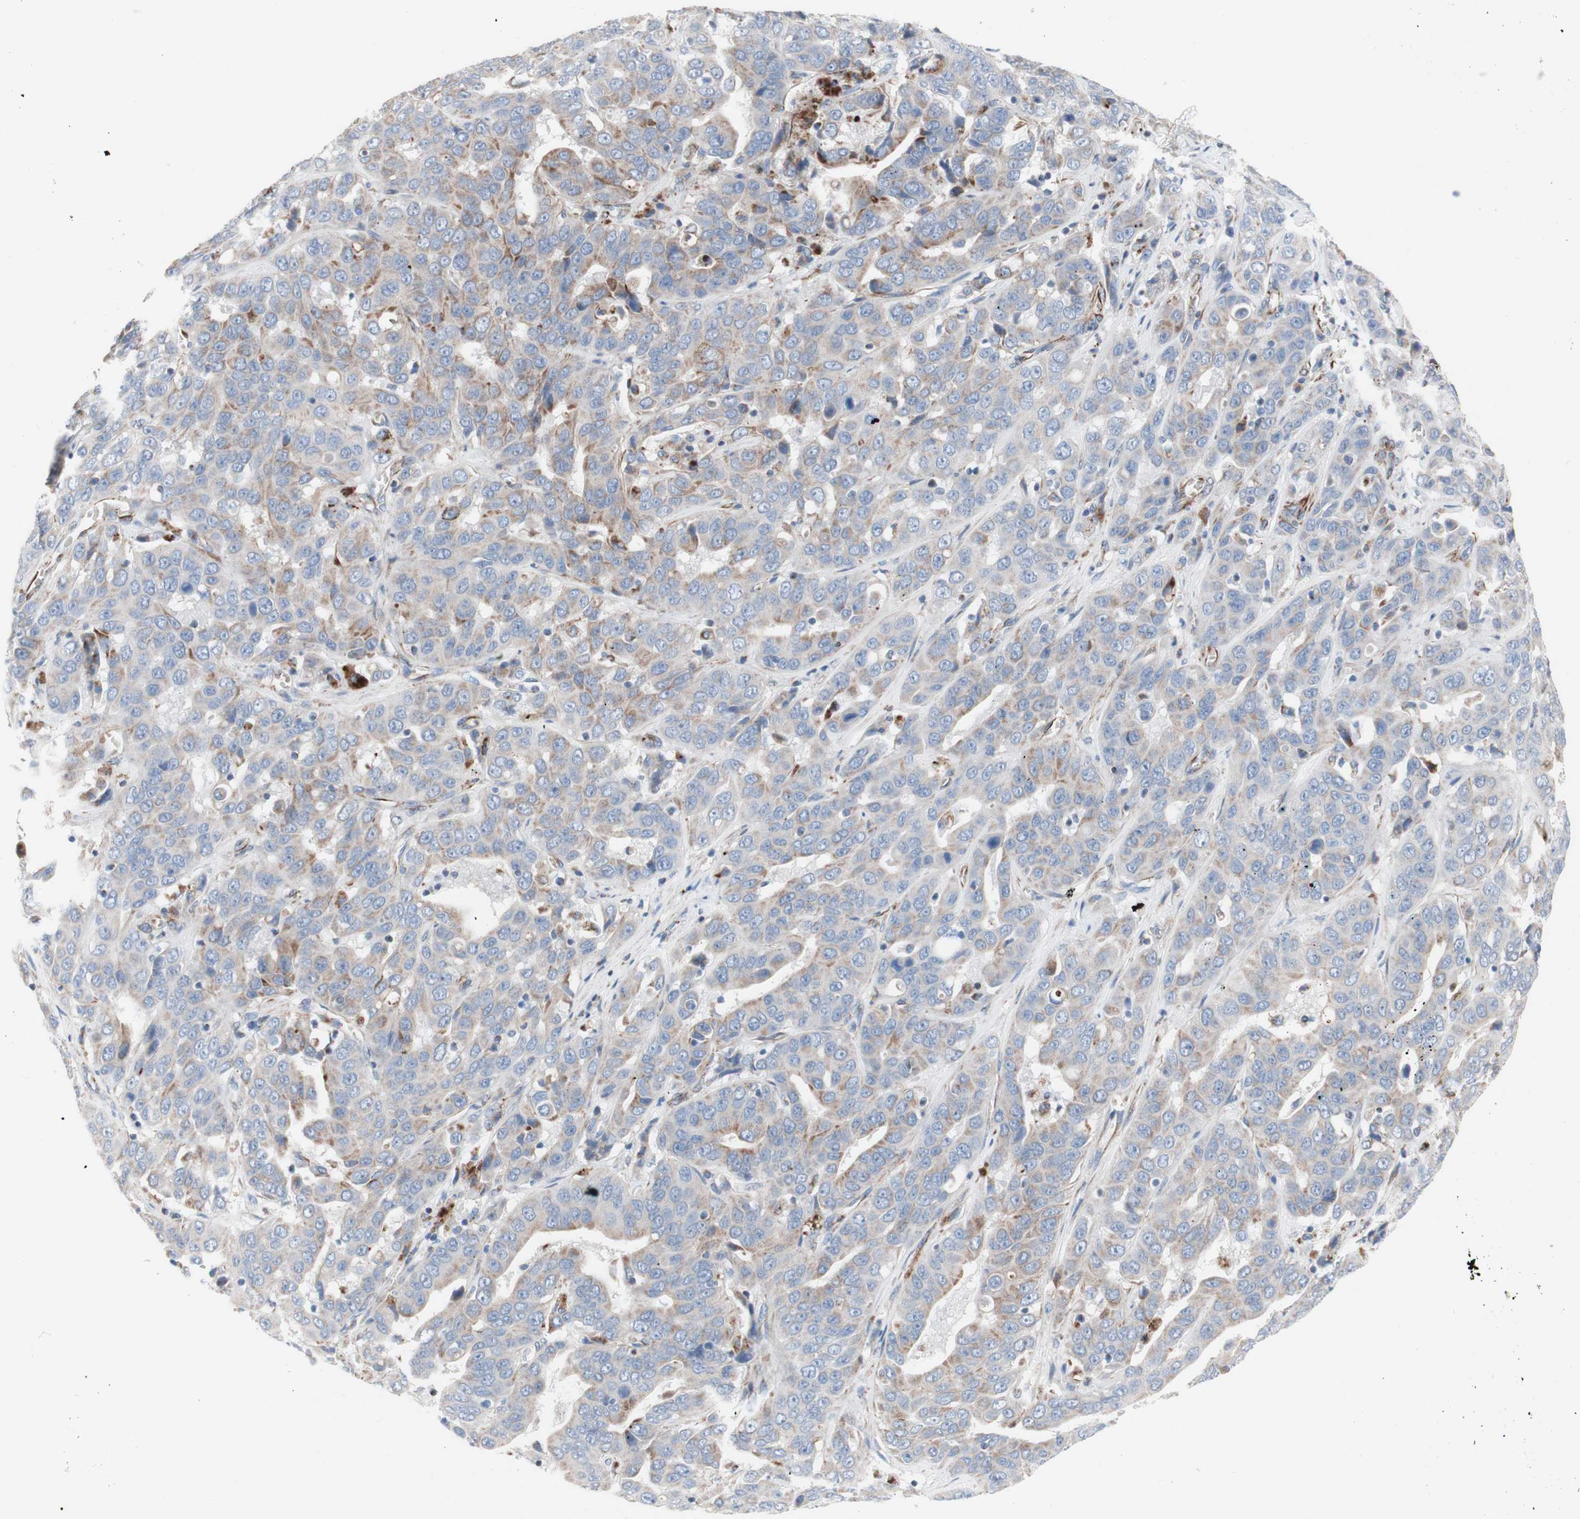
{"staining": {"intensity": "weak", "quantity": "25%-75%", "location": "cytoplasmic/membranous"}, "tissue": "liver cancer", "cell_type": "Tumor cells", "image_type": "cancer", "snomed": [{"axis": "morphology", "description": "Cholangiocarcinoma"}, {"axis": "topography", "description": "Liver"}], "caption": "This histopathology image demonstrates liver cancer stained with IHC to label a protein in brown. The cytoplasmic/membranous of tumor cells show weak positivity for the protein. Nuclei are counter-stained blue.", "gene": "AGPAT5", "patient": {"sex": "female", "age": 52}}